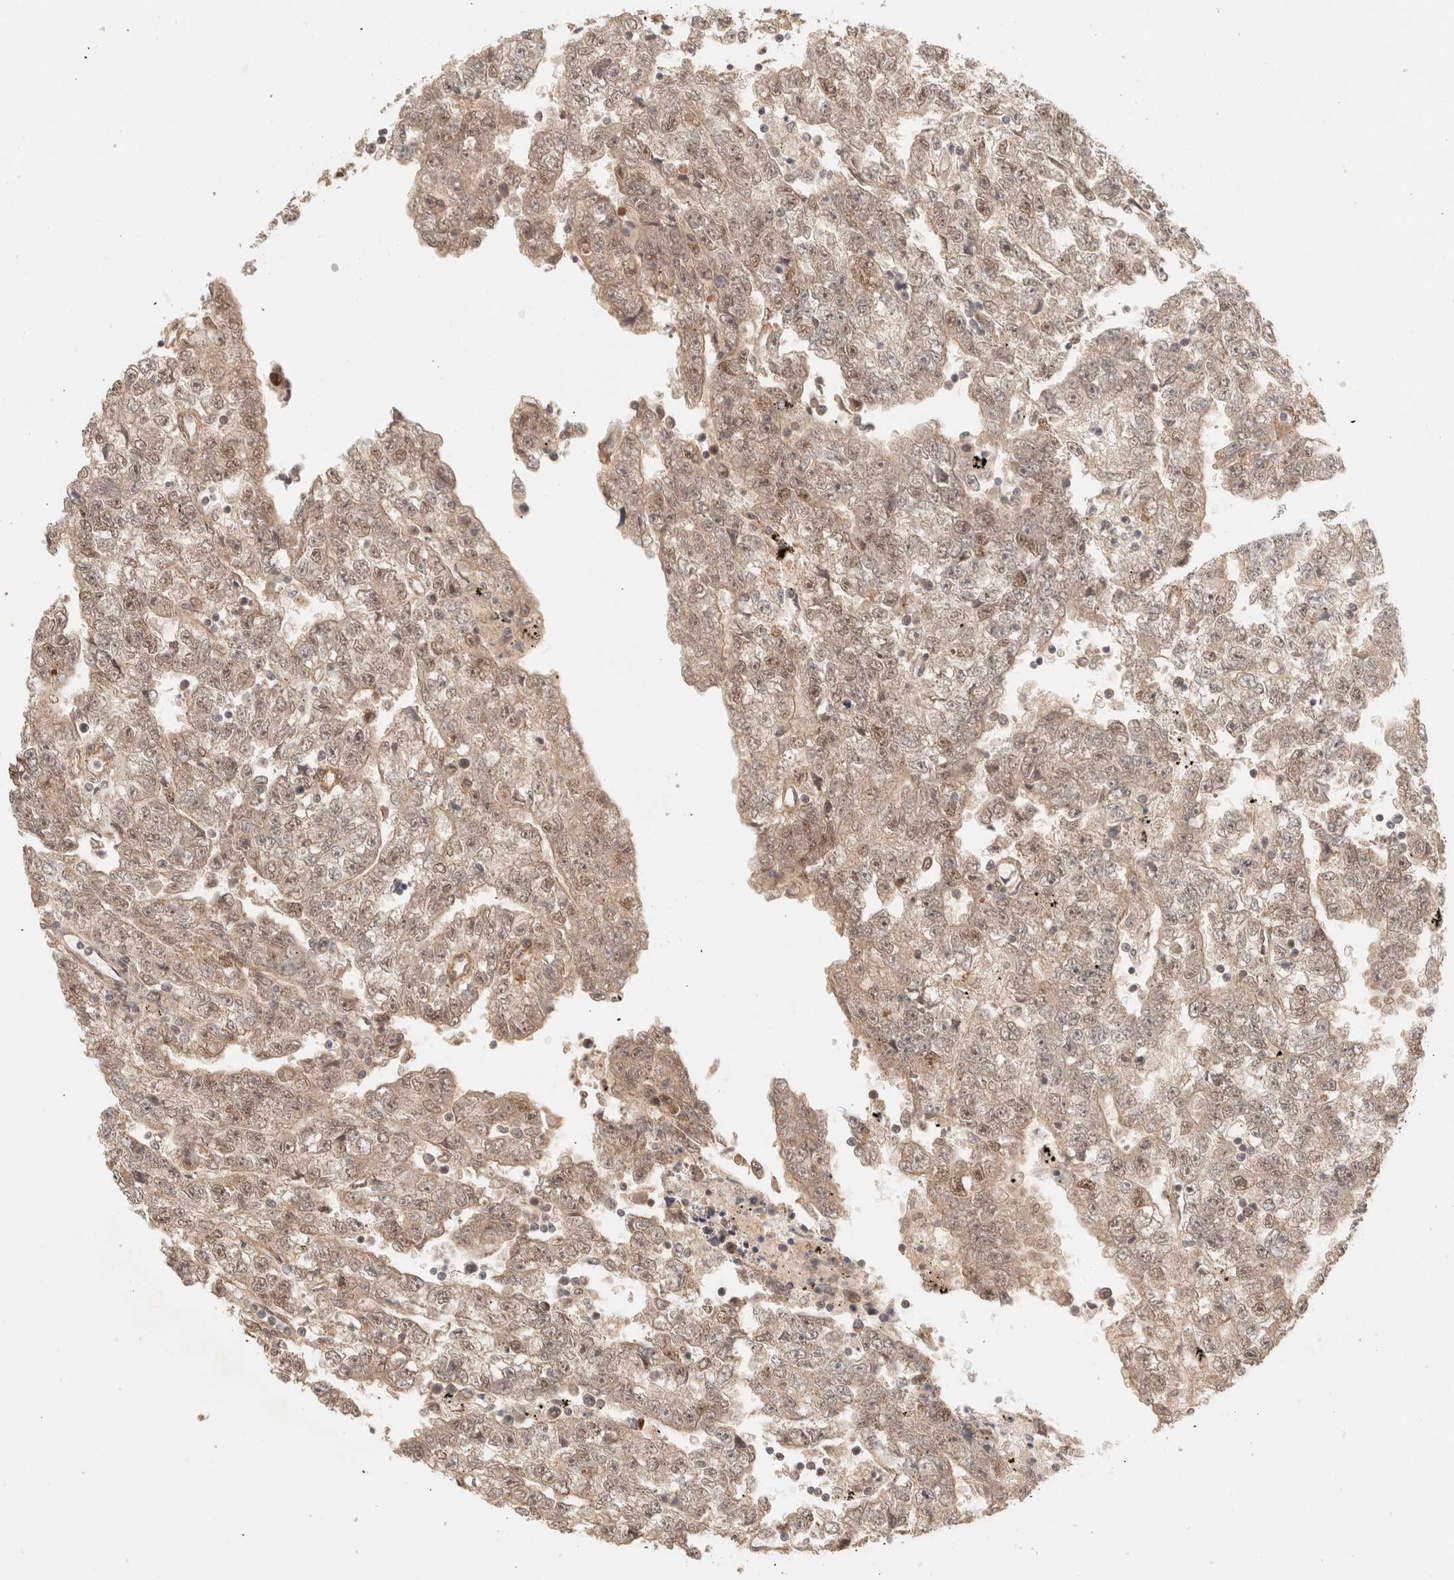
{"staining": {"intensity": "weak", "quantity": "25%-75%", "location": "nuclear"}, "tissue": "testis cancer", "cell_type": "Tumor cells", "image_type": "cancer", "snomed": [{"axis": "morphology", "description": "Carcinoma, Embryonal, NOS"}, {"axis": "topography", "description": "Testis"}], "caption": "IHC of human testis embryonal carcinoma reveals low levels of weak nuclear expression in approximately 25%-75% of tumor cells. The staining is performed using DAB brown chromogen to label protein expression. The nuclei are counter-stained blue using hematoxylin.", "gene": "BRPF3", "patient": {"sex": "male", "age": 25}}